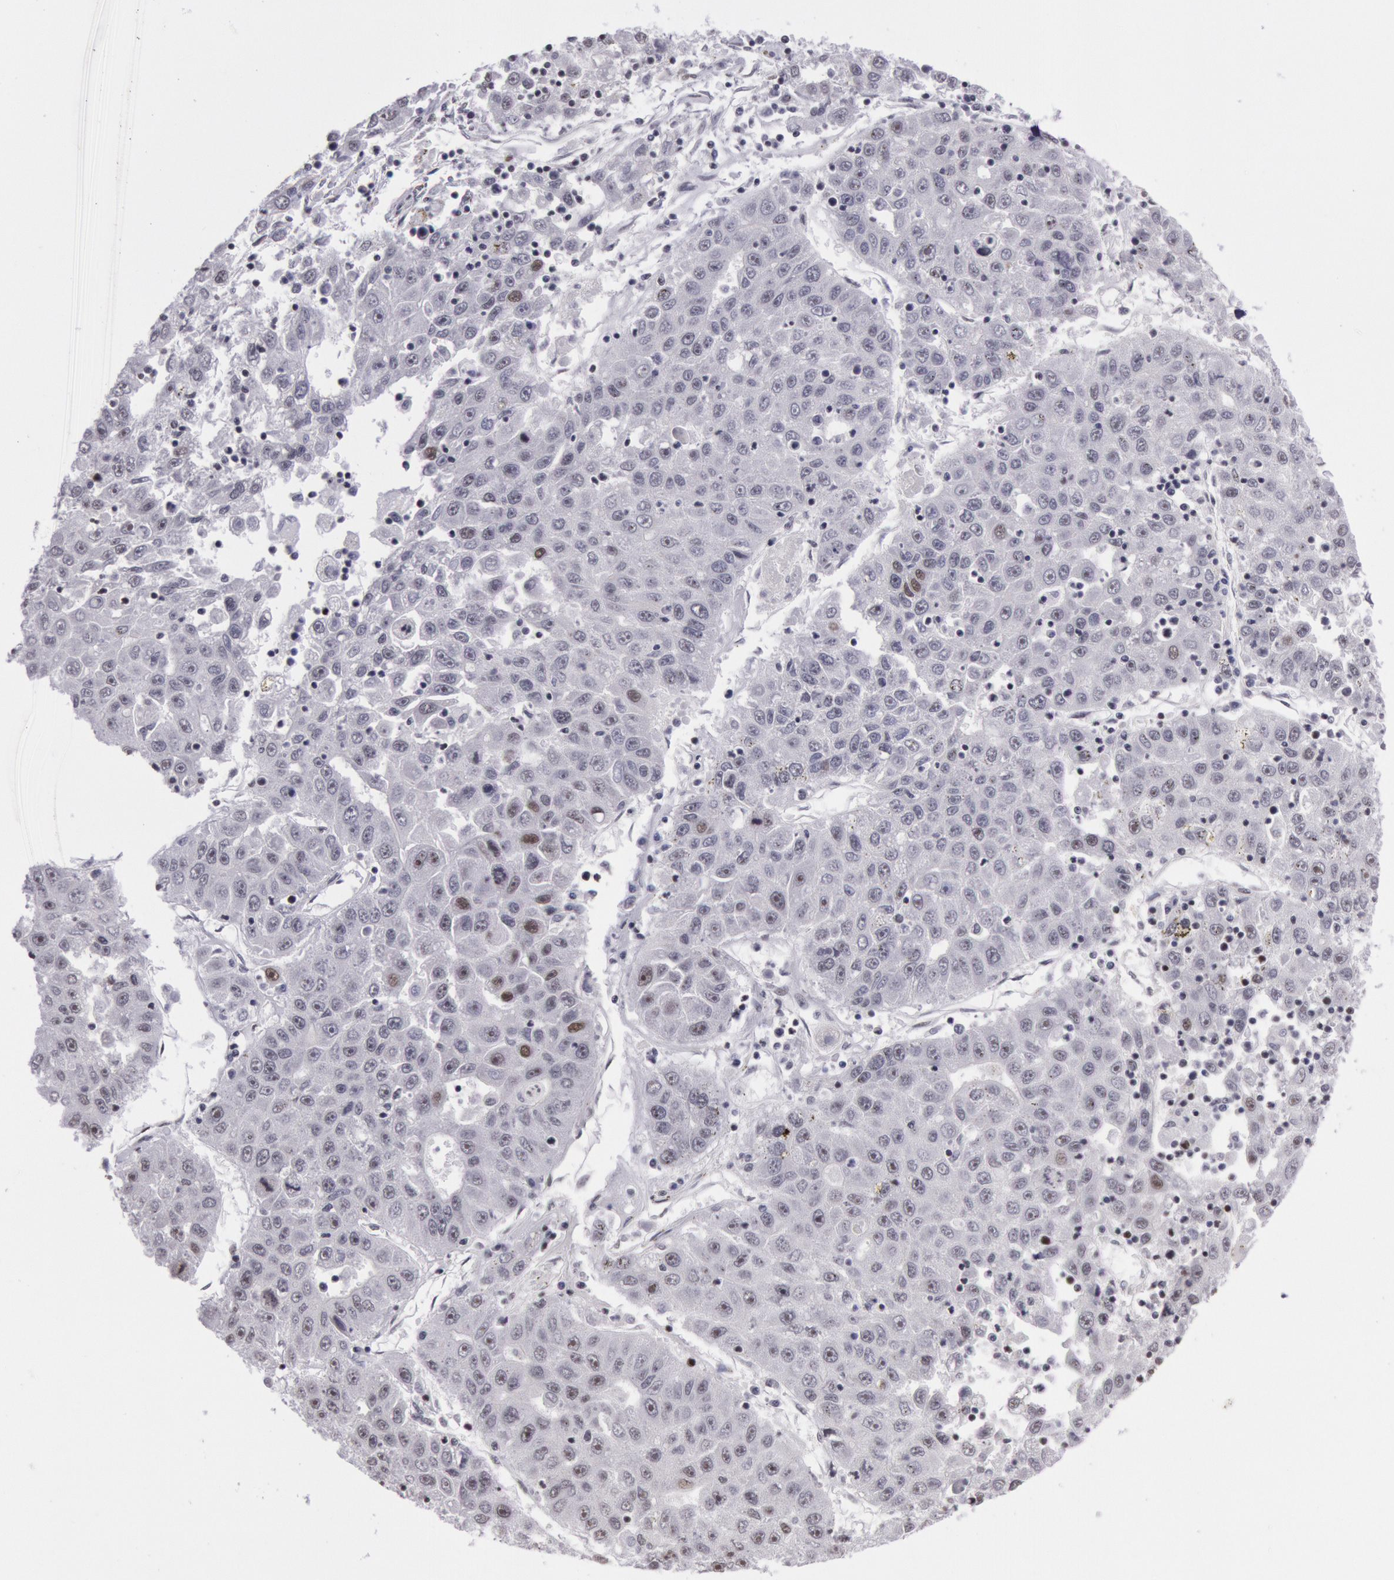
{"staining": {"intensity": "moderate", "quantity": ">75%", "location": "nuclear"}, "tissue": "liver cancer", "cell_type": "Tumor cells", "image_type": "cancer", "snomed": [{"axis": "morphology", "description": "Carcinoma, Hepatocellular, NOS"}, {"axis": "topography", "description": "Liver"}], "caption": "Tumor cells exhibit medium levels of moderate nuclear expression in about >75% of cells in human liver hepatocellular carcinoma. Nuclei are stained in blue.", "gene": "NKAP", "patient": {"sex": "male", "age": 49}}